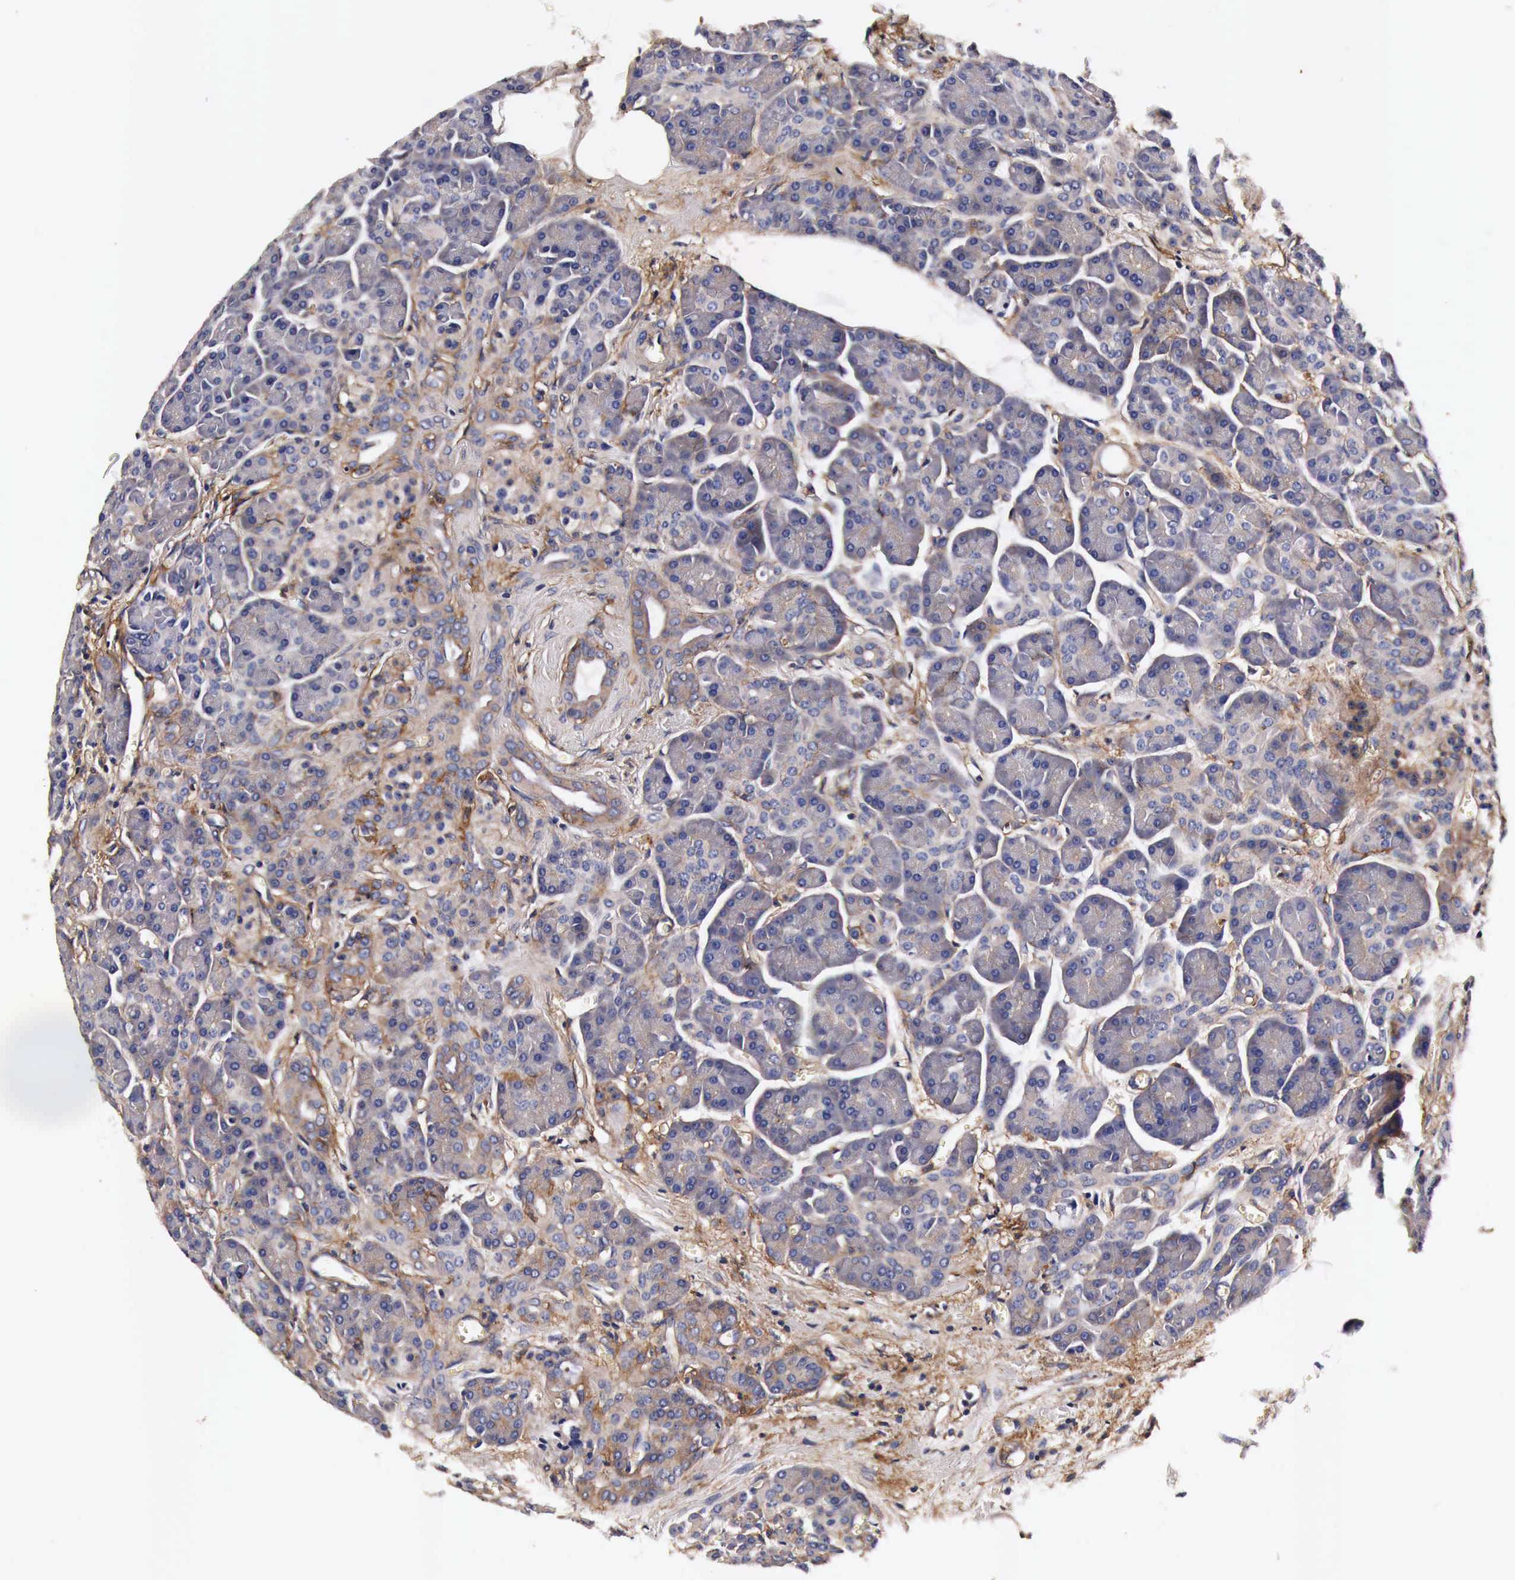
{"staining": {"intensity": "weak", "quantity": ">75%", "location": "cytoplasmic/membranous"}, "tissue": "pancreas", "cell_type": "Exocrine glandular cells", "image_type": "normal", "snomed": [{"axis": "morphology", "description": "Normal tissue, NOS"}, {"axis": "topography", "description": "Pancreas"}], "caption": "IHC of benign pancreas displays low levels of weak cytoplasmic/membranous staining in approximately >75% of exocrine glandular cells. Nuclei are stained in blue.", "gene": "RP2", "patient": {"sex": "male", "age": 73}}